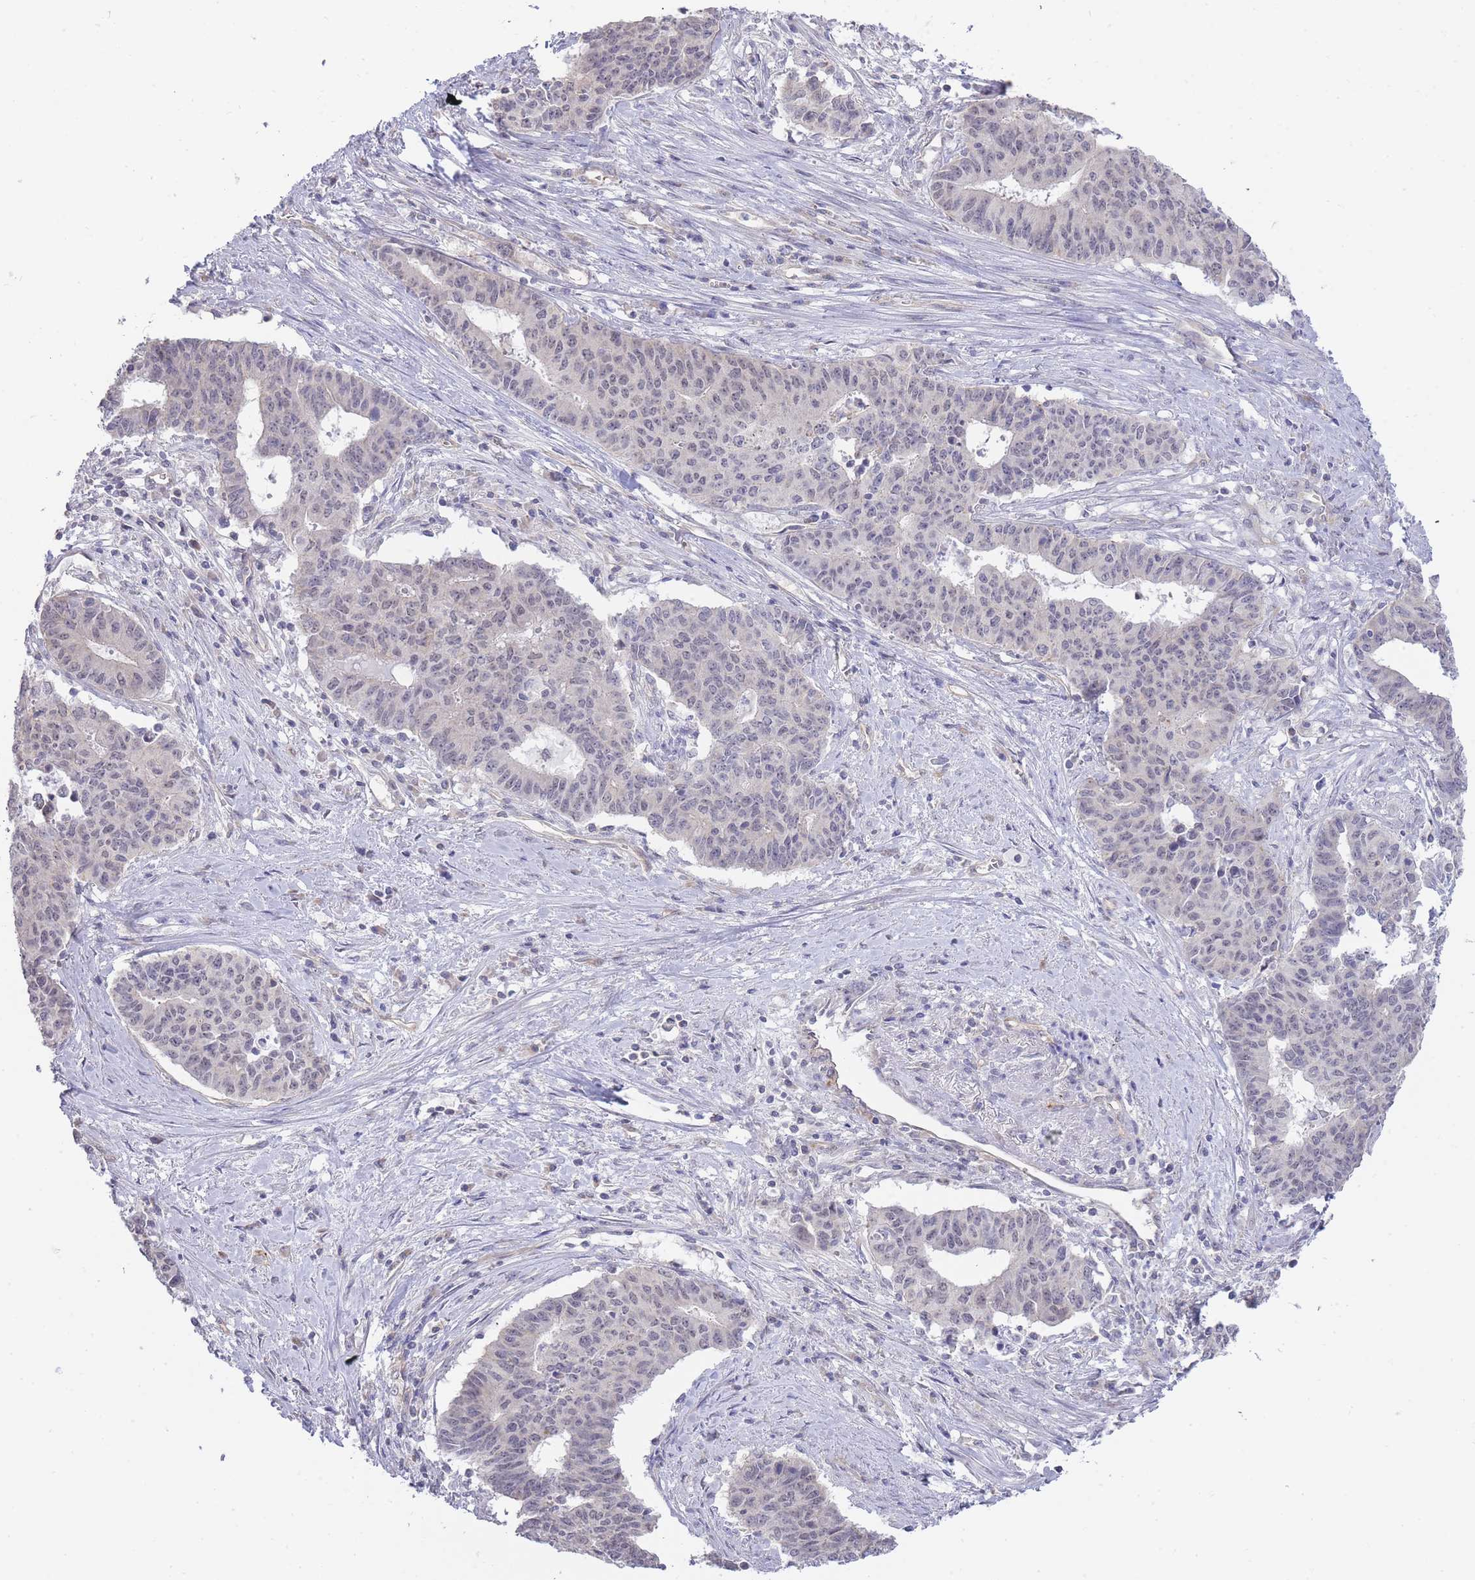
{"staining": {"intensity": "negative", "quantity": "none", "location": "none"}, "tissue": "endometrial cancer", "cell_type": "Tumor cells", "image_type": "cancer", "snomed": [{"axis": "morphology", "description": "Adenocarcinoma, NOS"}, {"axis": "topography", "description": "Endometrium"}], "caption": "Endometrial cancer (adenocarcinoma) was stained to show a protein in brown. There is no significant expression in tumor cells.", "gene": "C19orf25", "patient": {"sex": "female", "age": 59}}